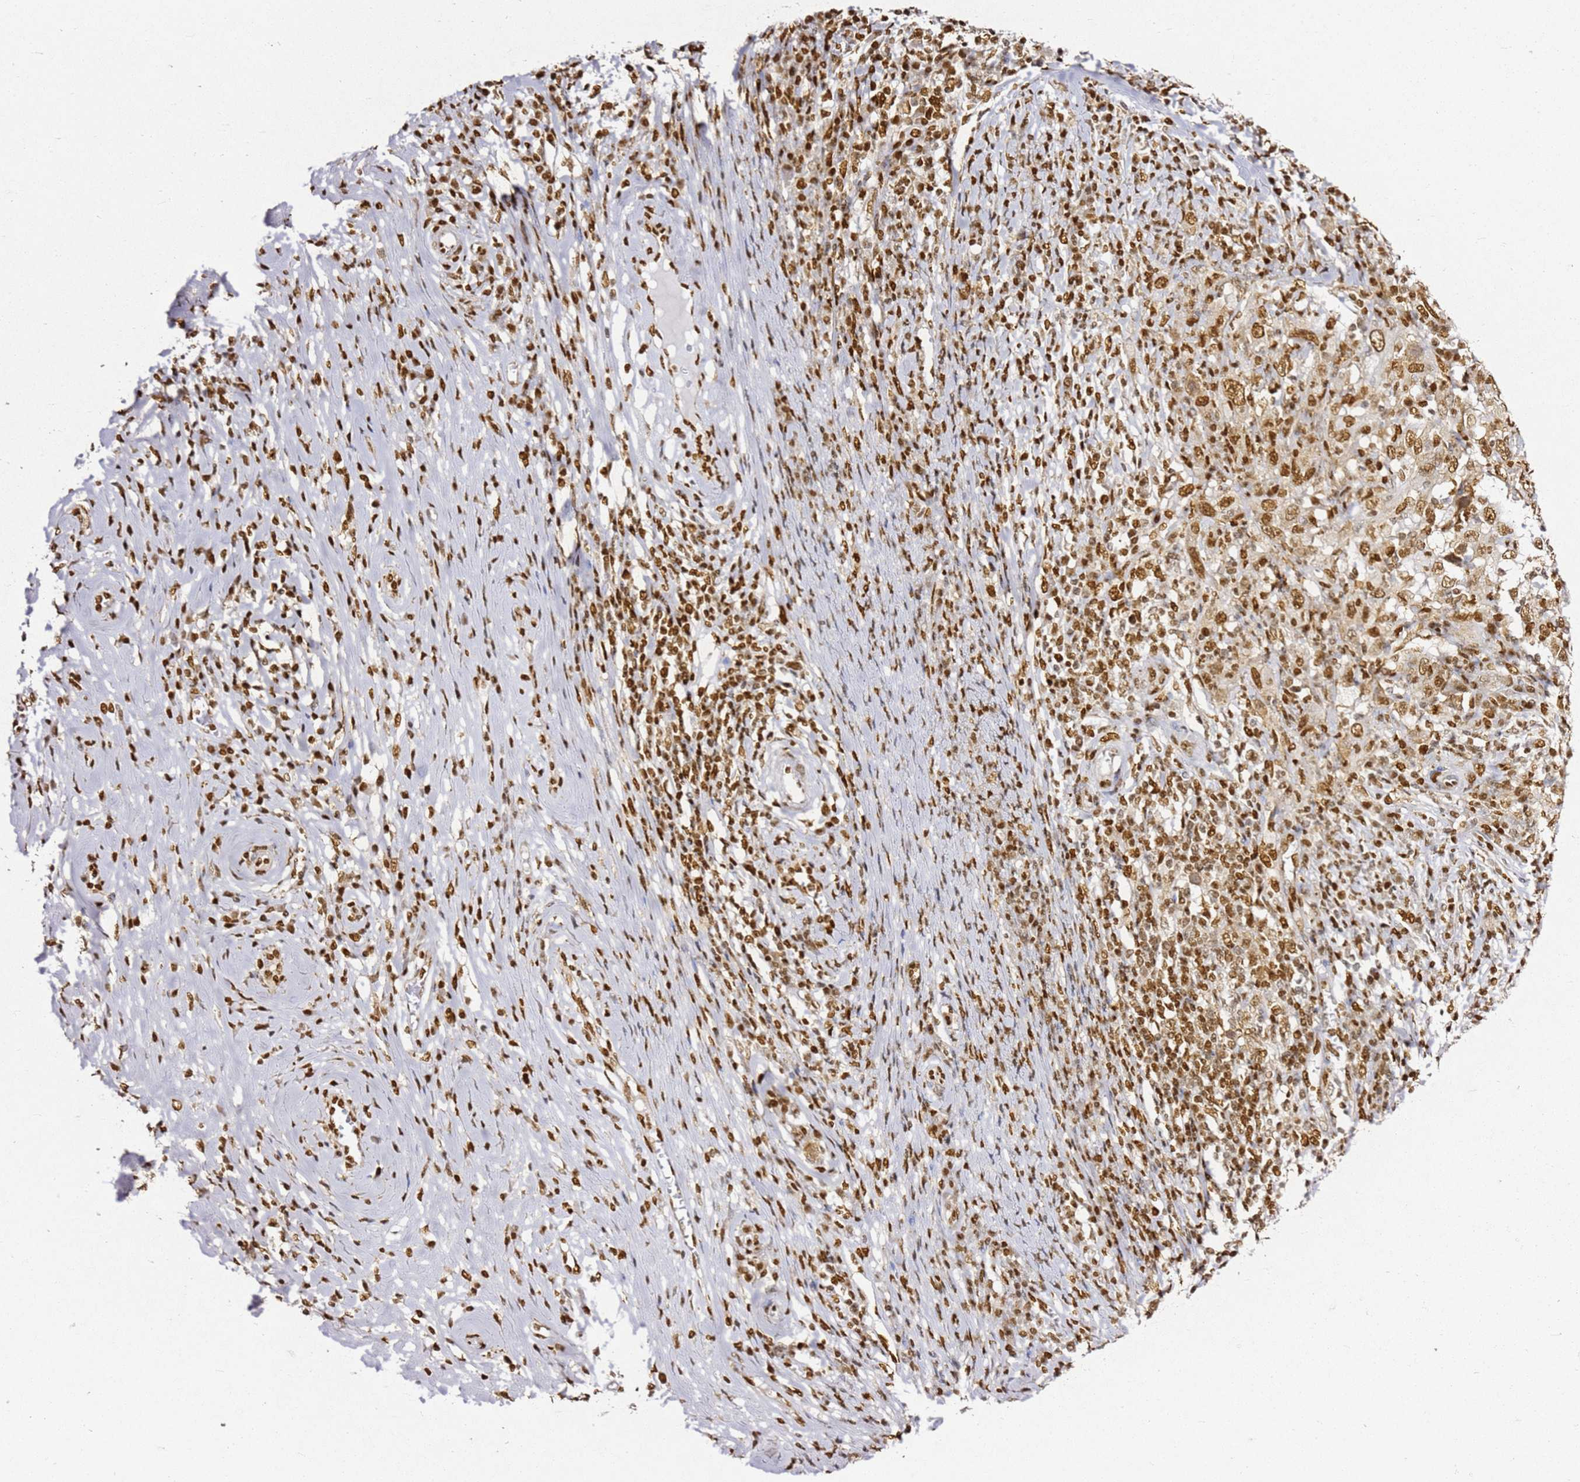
{"staining": {"intensity": "moderate", "quantity": ">75%", "location": "nuclear"}, "tissue": "cervical cancer", "cell_type": "Tumor cells", "image_type": "cancer", "snomed": [{"axis": "morphology", "description": "Squamous cell carcinoma, NOS"}, {"axis": "topography", "description": "Cervix"}], "caption": "Protein analysis of squamous cell carcinoma (cervical) tissue exhibits moderate nuclear positivity in approximately >75% of tumor cells. (Stains: DAB in brown, nuclei in blue, Microscopy: brightfield microscopy at high magnification).", "gene": "APEX1", "patient": {"sex": "female", "age": 46}}